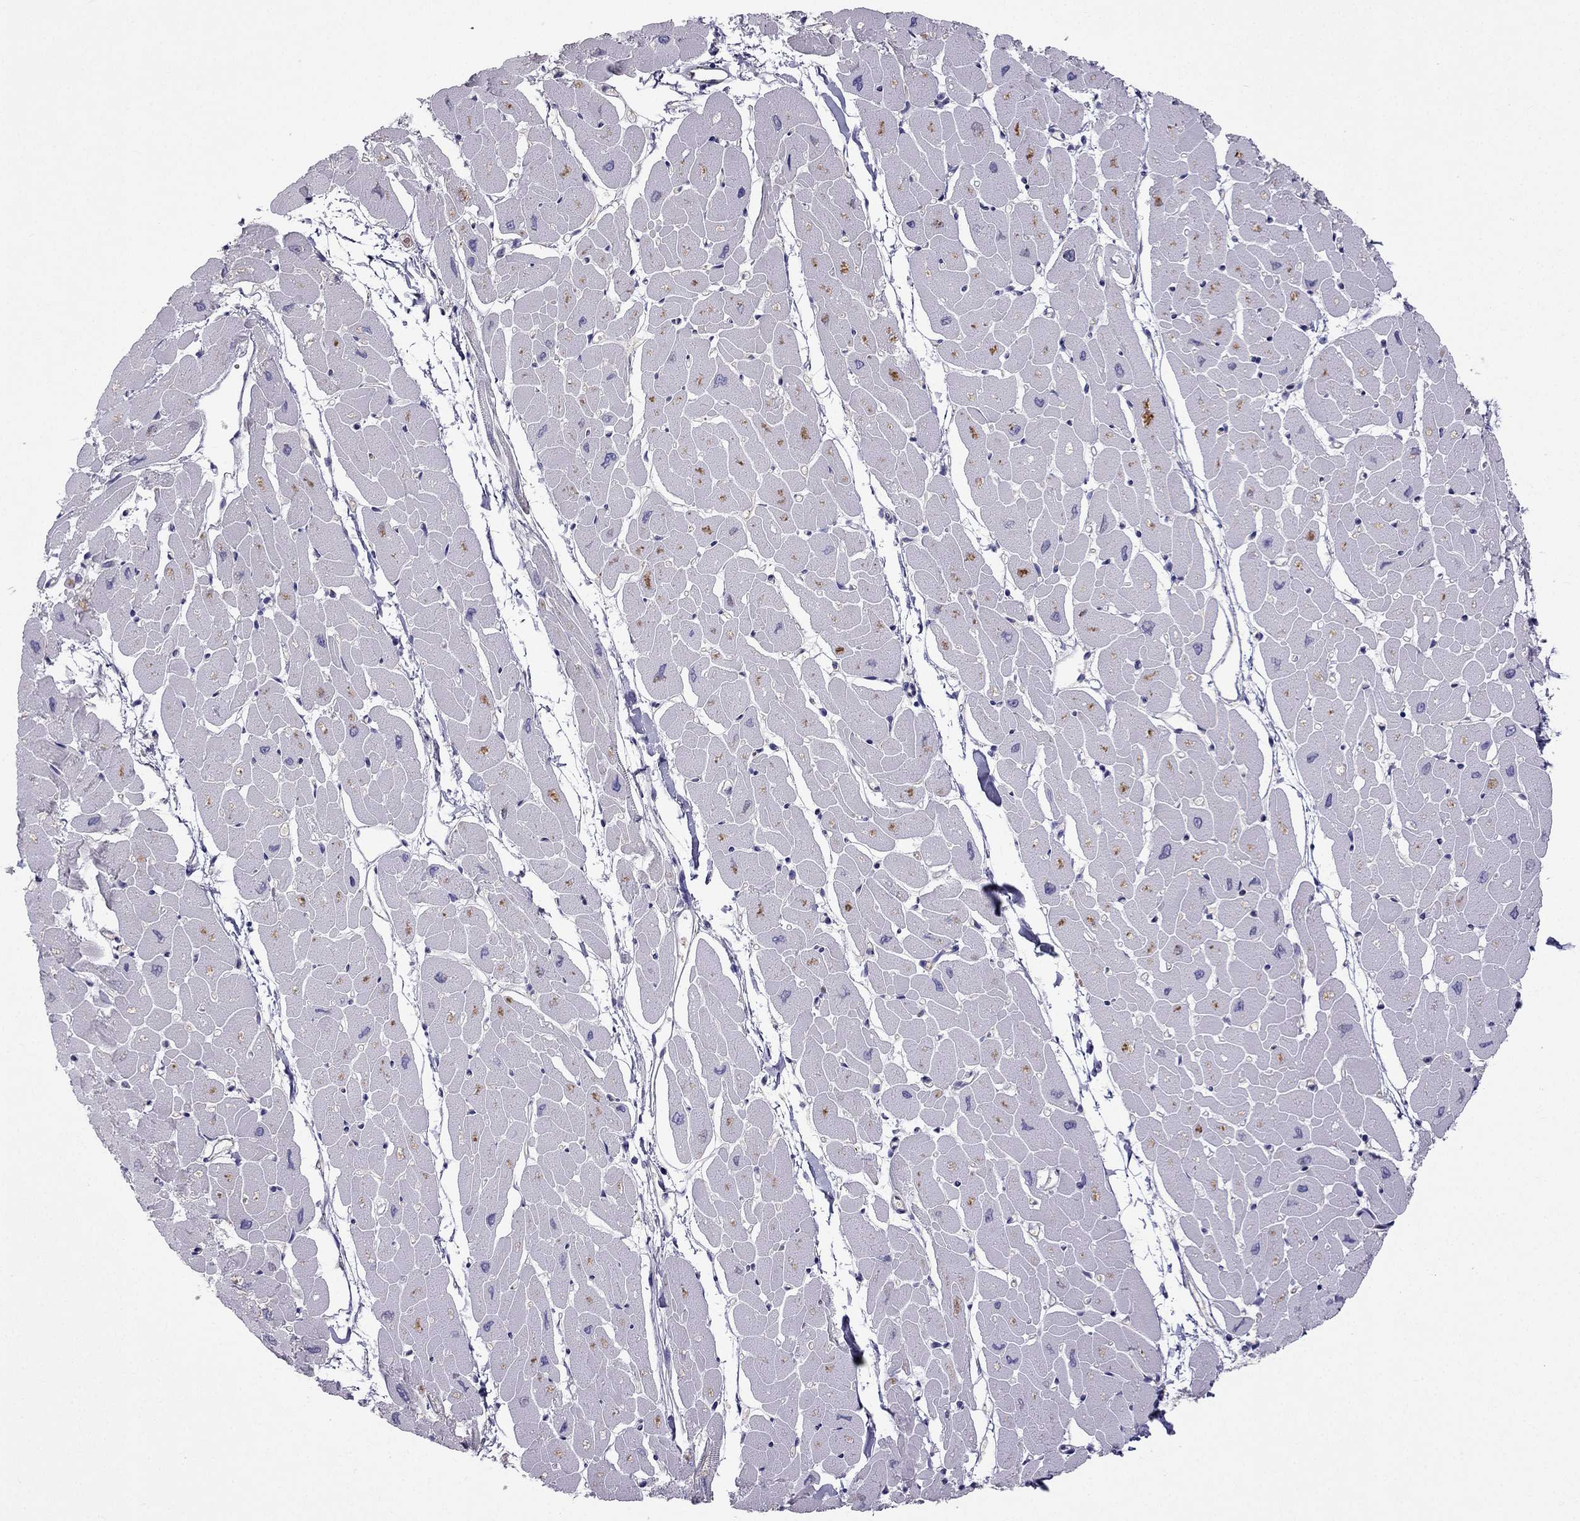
{"staining": {"intensity": "negative", "quantity": "none", "location": "none"}, "tissue": "heart muscle", "cell_type": "Cardiomyocytes", "image_type": "normal", "snomed": [{"axis": "morphology", "description": "Normal tissue, NOS"}, {"axis": "topography", "description": "Heart"}], "caption": "Immunohistochemistry (IHC) photomicrograph of unremarkable heart muscle: heart muscle stained with DAB (3,3'-diaminobenzidine) shows no significant protein positivity in cardiomyocytes.", "gene": "STOML3", "patient": {"sex": "male", "age": 57}}